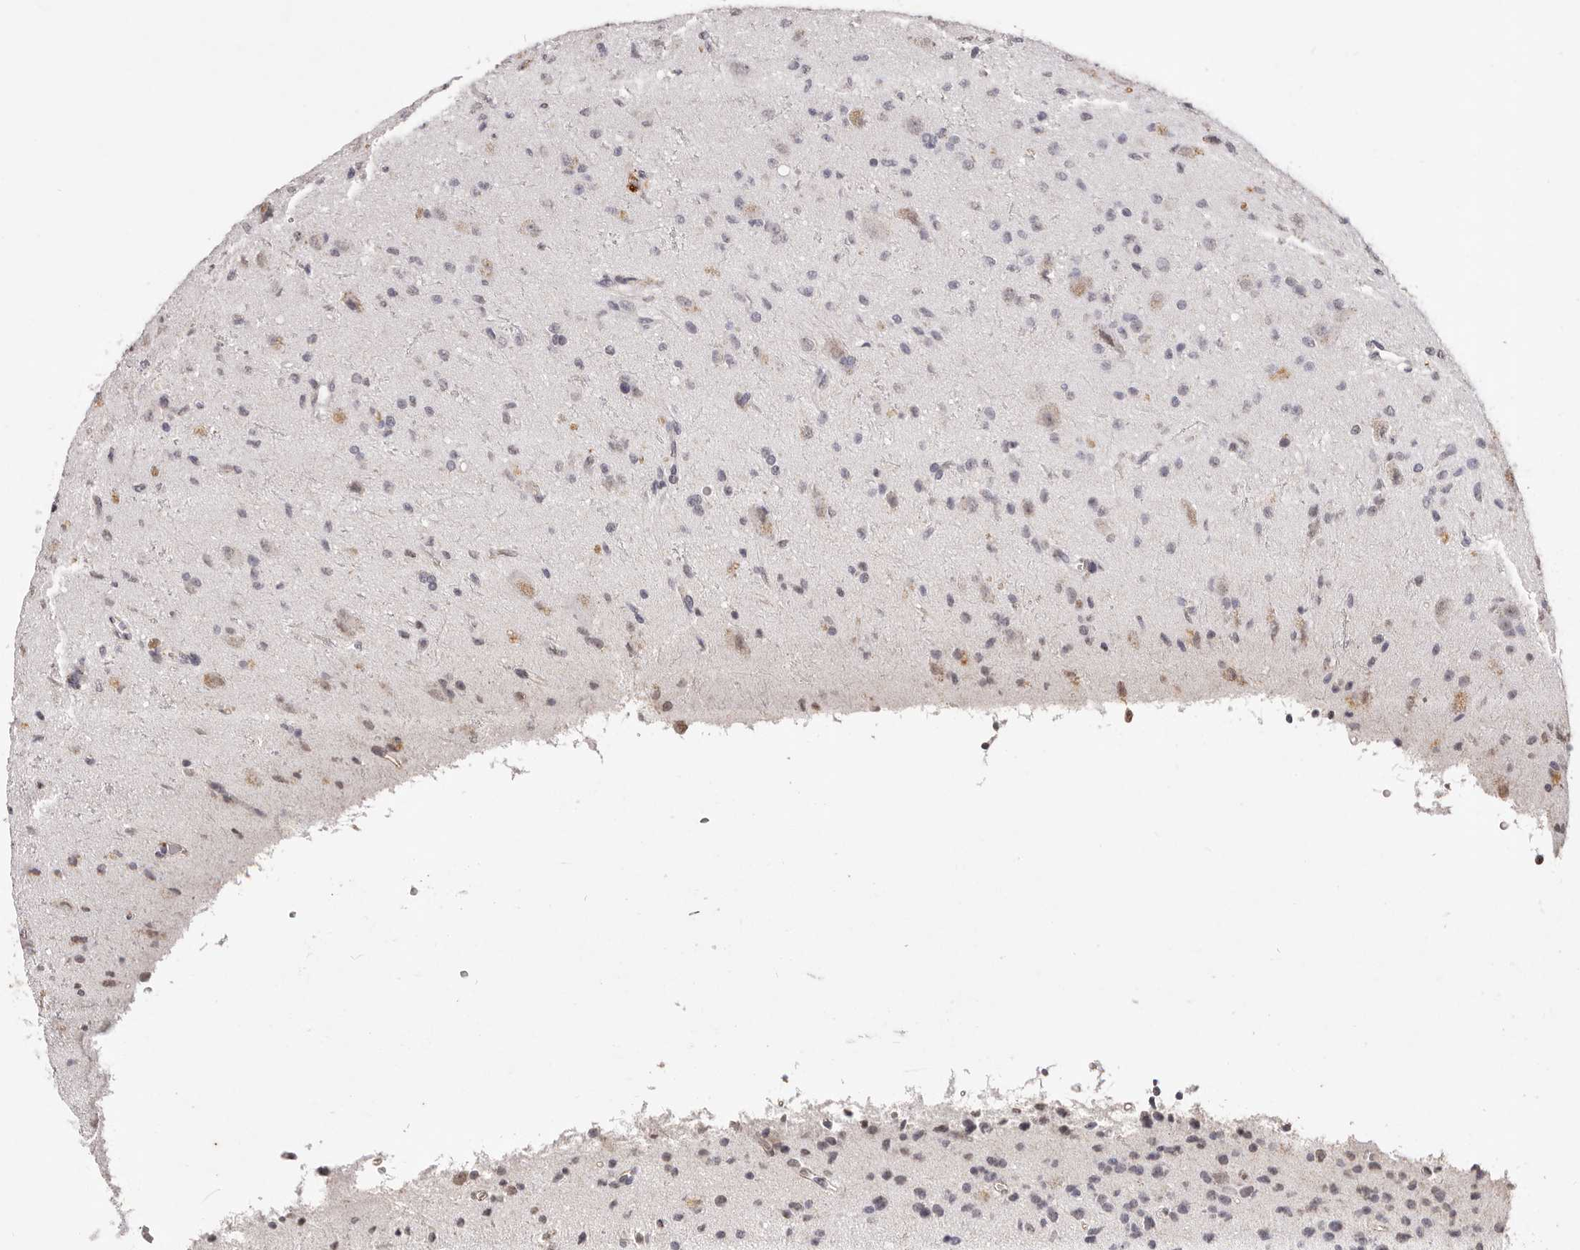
{"staining": {"intensity": "negative", "quantity": "none", "location": "none"}, "tissue": "glioma", "cell_type": "Tumor cells", "image_type": "cancer", "snomed": [{"axis": "morphology", "description": "Glioma, malignant, High grade"}, {"axis": "topography", "description": "pancreas cauda"}], "caption": "There is no significant staining in tumor cells of glioma.", "gene": "RPS6KA5", "patient": {"sex": "male", "age": 60}}